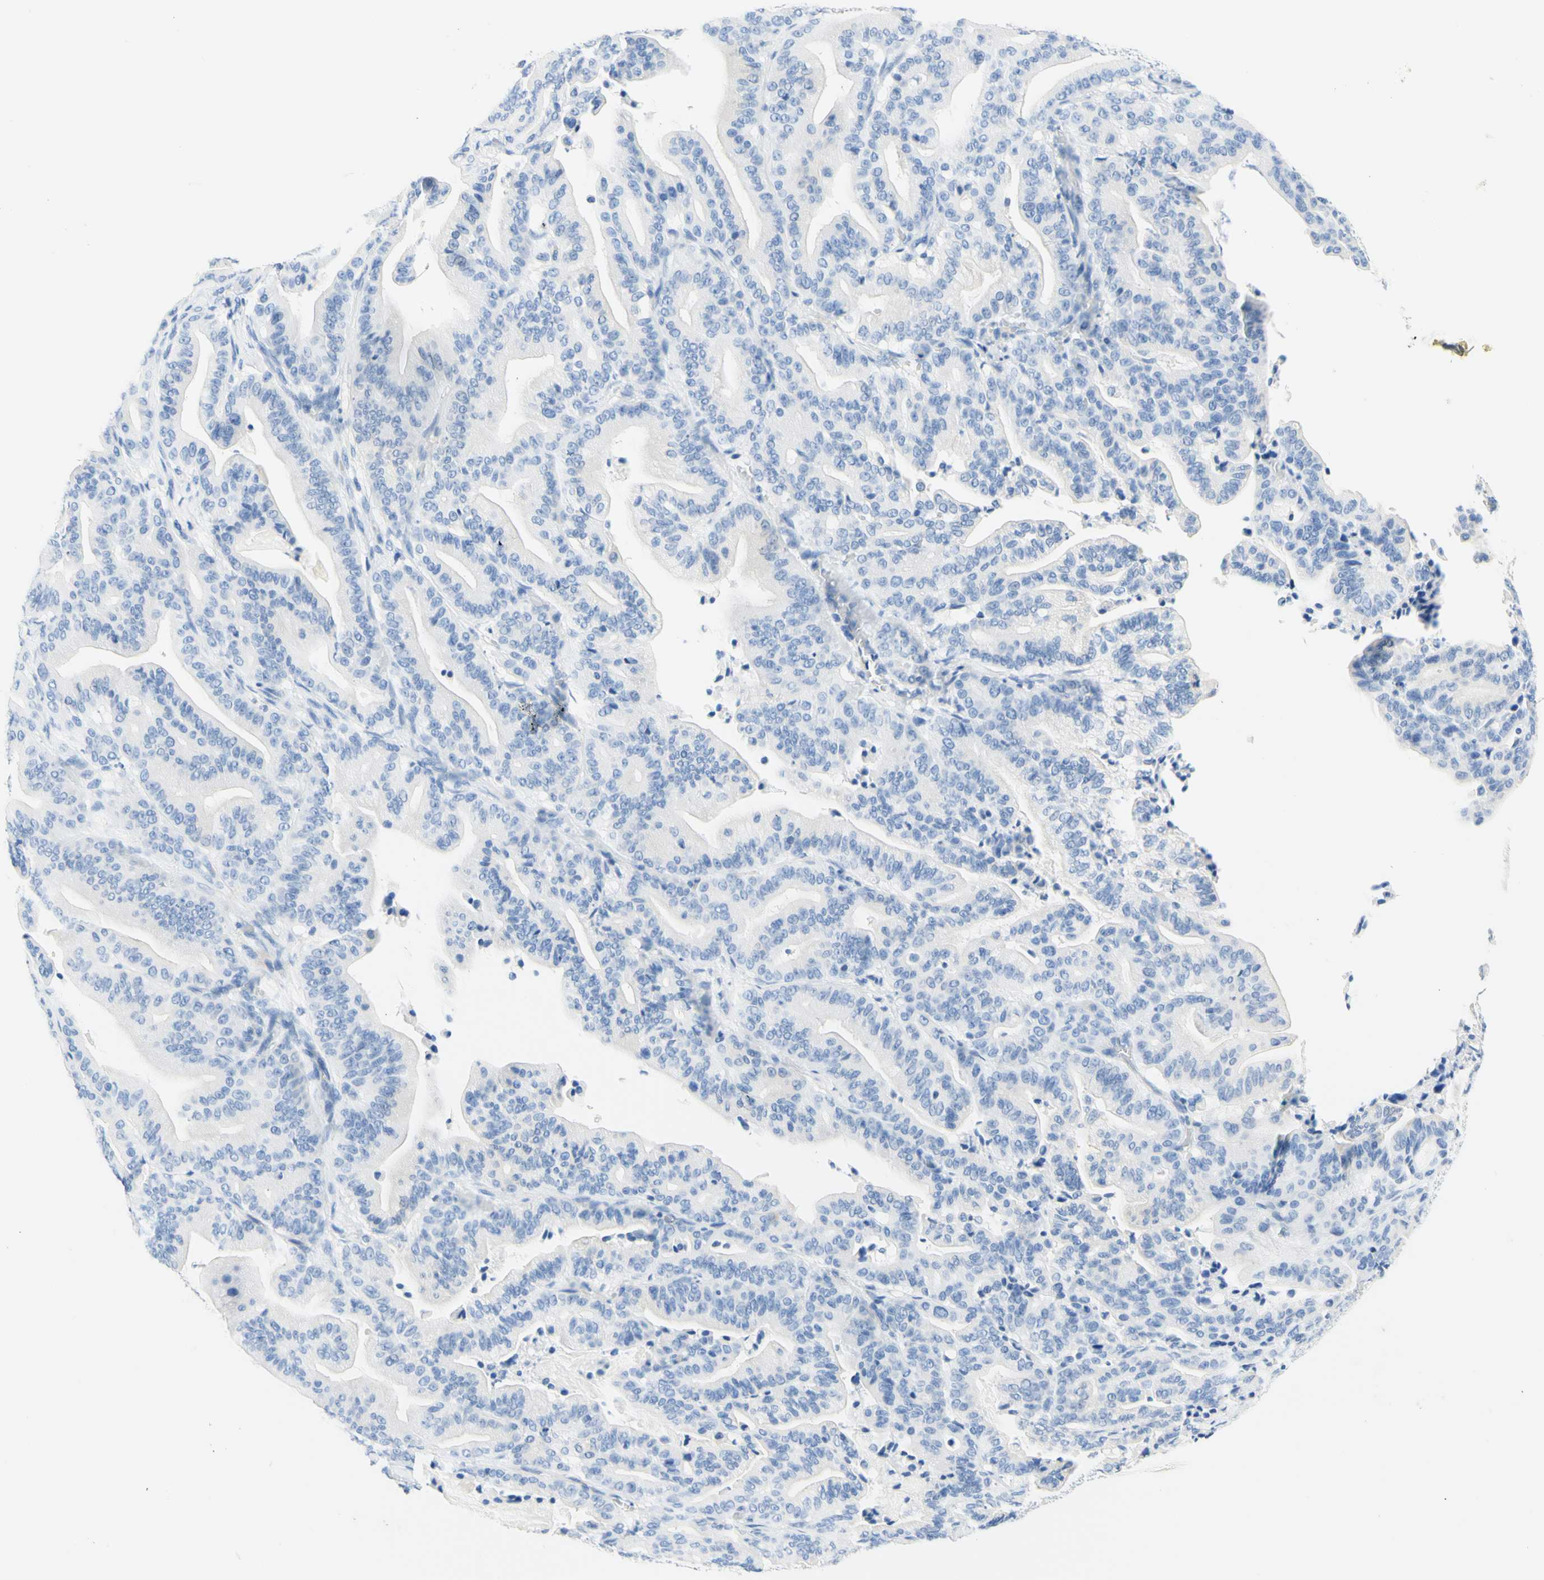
{"staining": {"intensity": "negative", "quantity": "none", "location": "none"}, "tissue": "pancreatic cancer", "cell_type": "Tumor cells", "image_type": "cancer", "snomed": [{"axis": "morphology", "description": "Adenocarcinoma, NOS"}, {"axis": "topography", "description": "Pancreas"}], "caption": "An image of pancreatic cancer (adenocarcinoma) stained for a protein displays no brown staining in tumor cells. (DAB immunohistochemistry (IHC), high magnification).", "gene": "HPCA", "patient": {"sex": "male", "age": 63}}